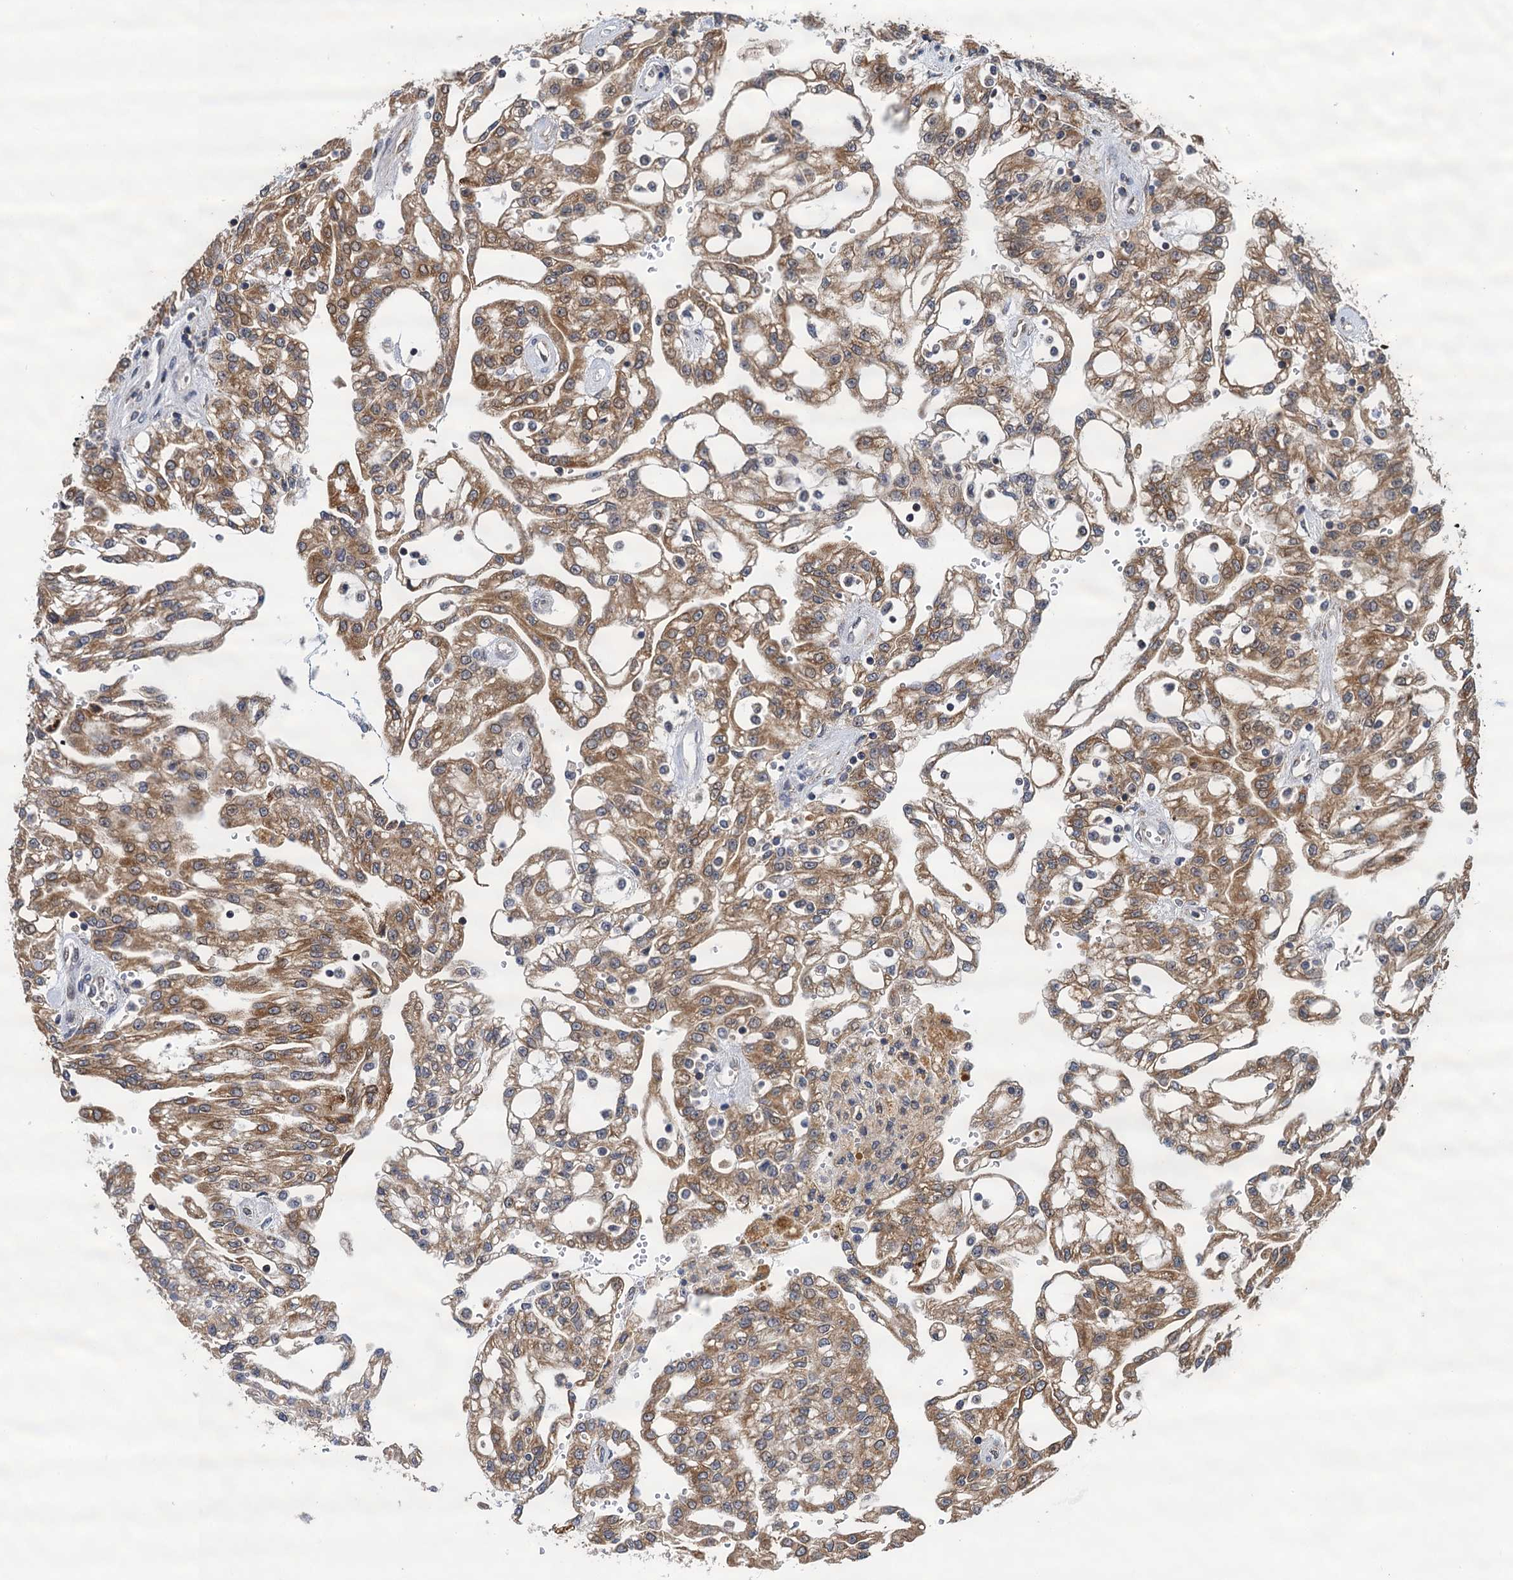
{"staining": {"intensity": "moderate", "quantity": ">75%", "location": "cytoplasmic/membranous"}, "tissue": "renal cancer", "cell_type": "Tumor cells", "image_type": "cancer", "snomed": [{"axis": "morphology", "description": "Adenocarcinoma, NOS"}, {"axis": "topography", "description": "Kidney"}], "caption": "Renal cancer was stained to show a protein in brown. There is medium levels of moderate cytoplasmic/membranous expression in approximately >75% of tumor cells. (DAB IHC with brightfield microscopy, high magnification).", "gene": "CMPK2", "patient": {"sex": "male", "age": 63}}